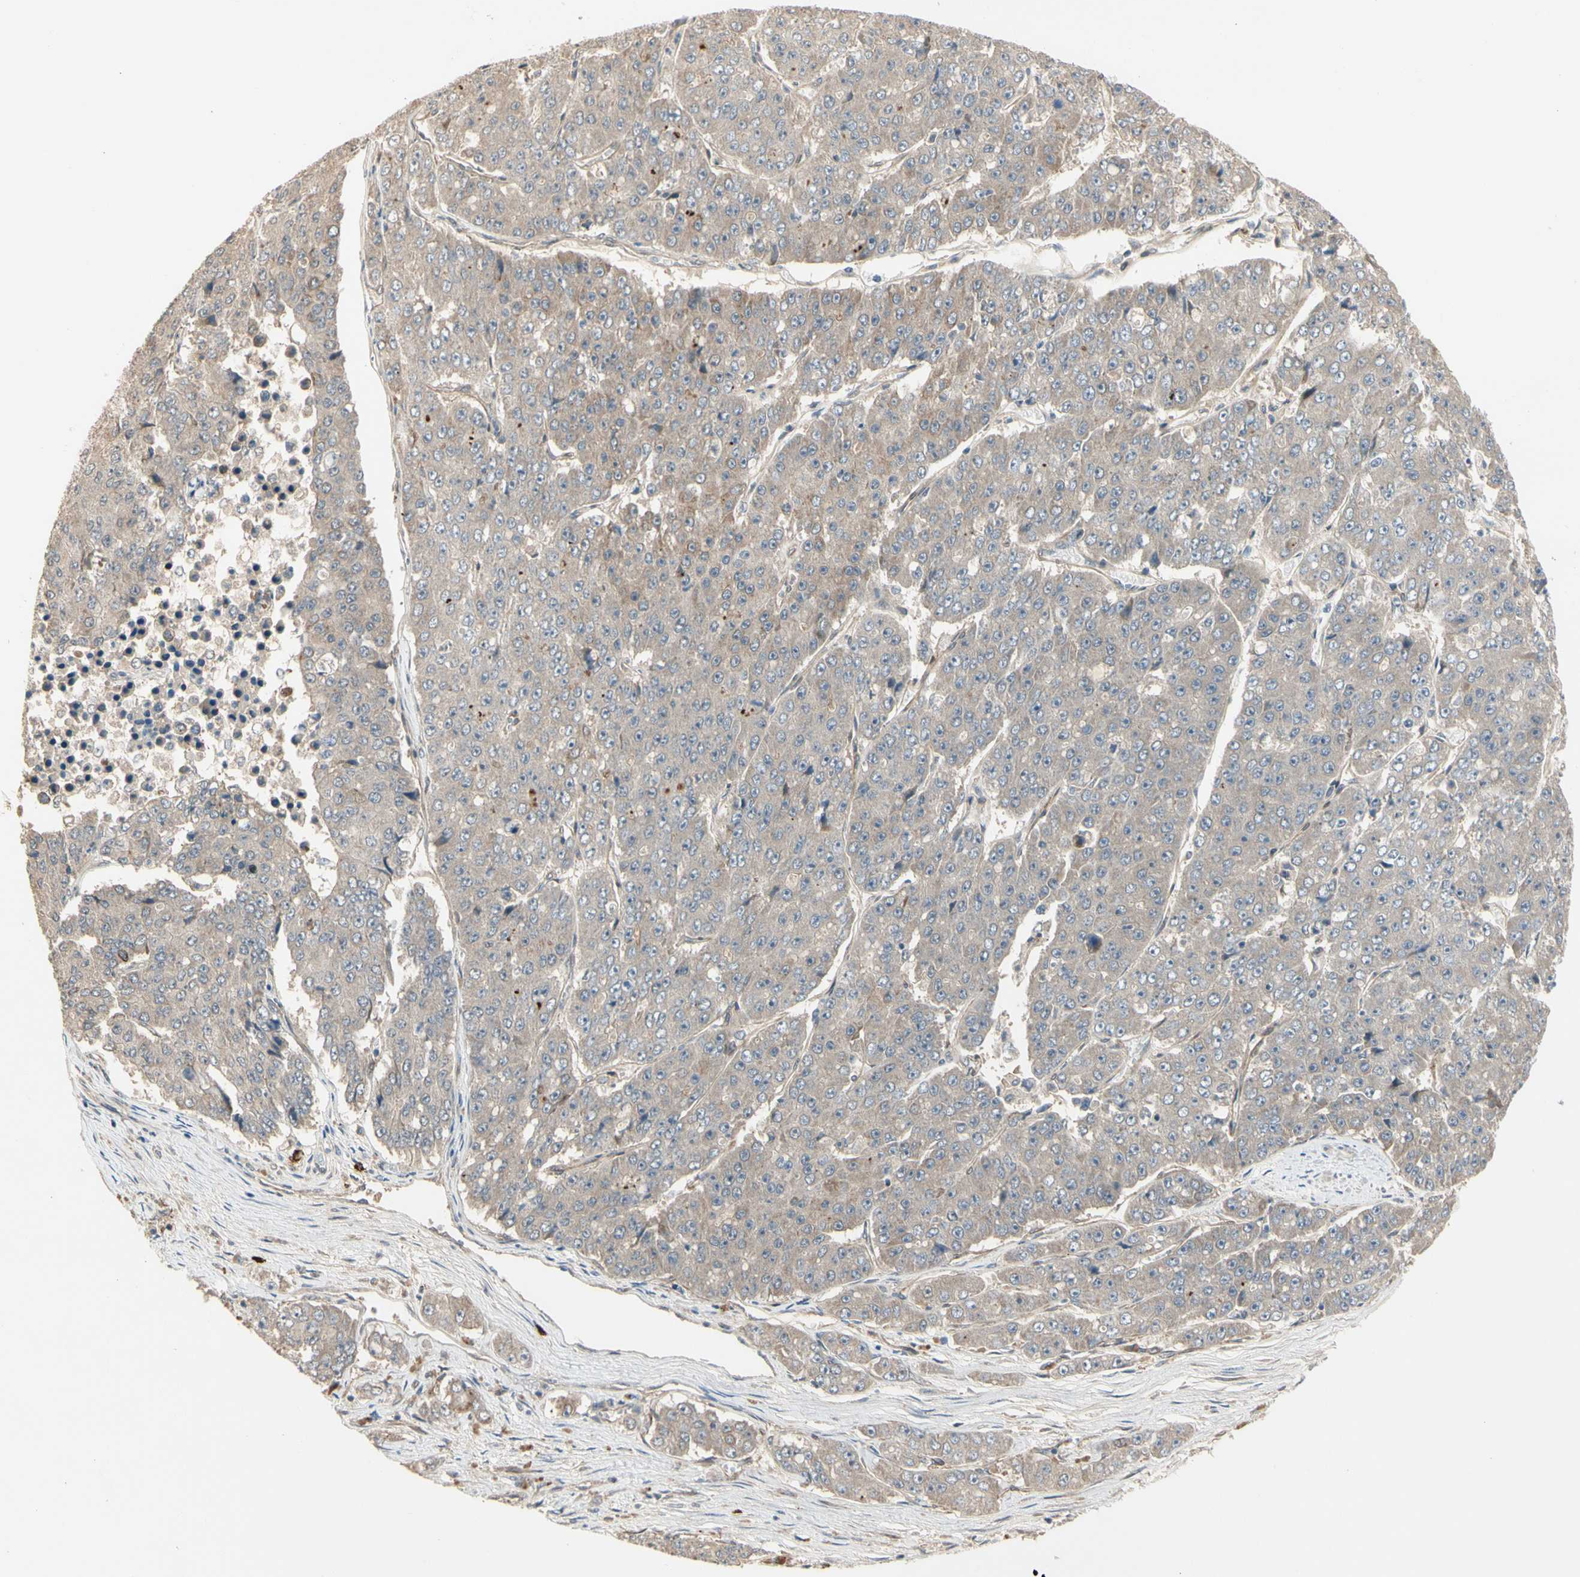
{"staining": {"intensity": "weak", "quantity": "<25%", "location": "cytoplasmic/membranous"}, "tissue": "pancreatic cancer", "cell_type": "Tumor cells", "image_type": "cancer", "snomed": [{"axis": "morphology", "description": "Adenocarcinoma, NOS"}, {"axis": "topography", "description": "Pancreas"}], "caption": "An immunohistochemistry (IHC) histopathology image of pancreatic cancer is shown. There is no staining in tumor cells of pancreatic cancer.", "gene": "ATG4C", "patient": {"sex": "male", "age": 50}}